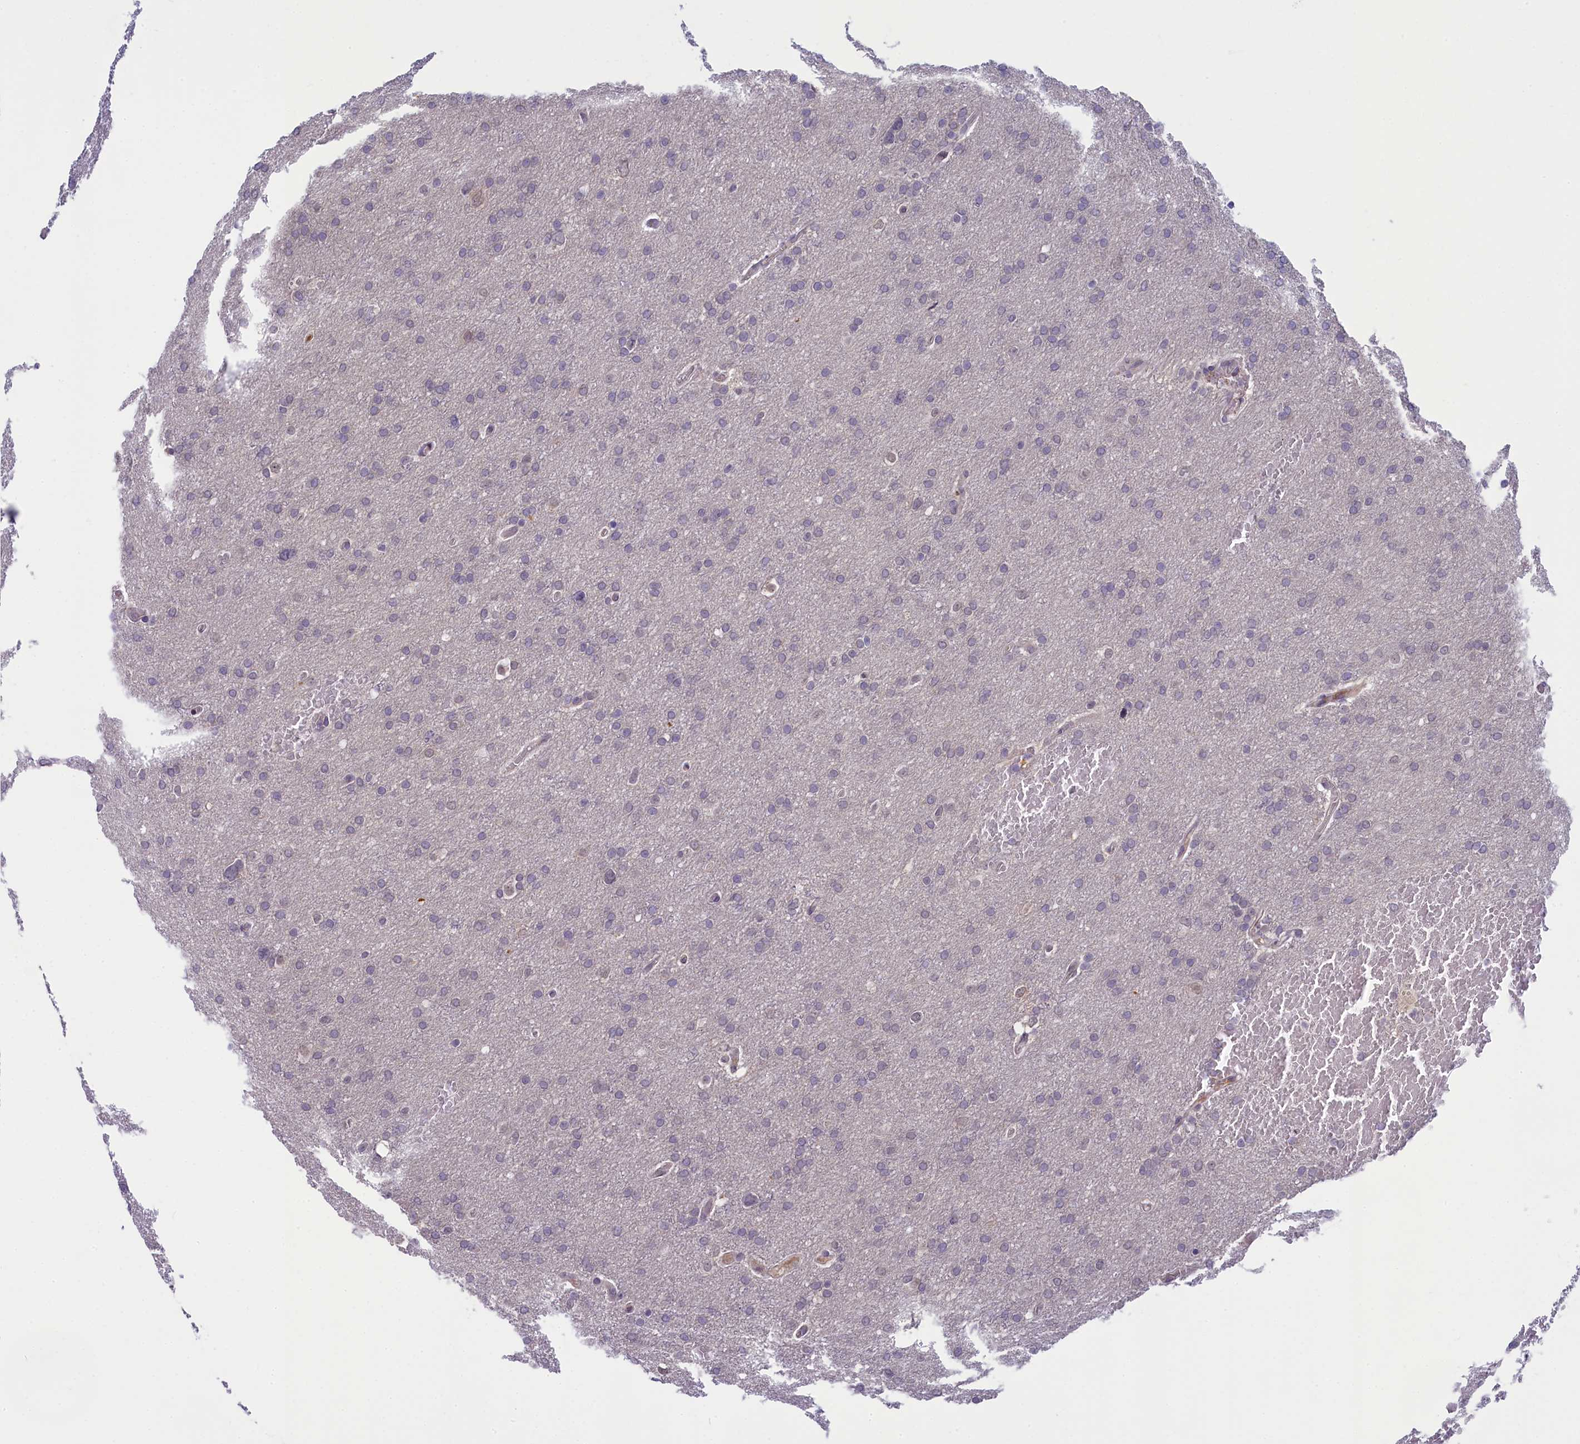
{"staining": {"intensity": "negative", "quantity": "none", "location": "none"}, "tissue": "glioma", "cell_type": "Tumor cells", "image_type": "cancer", "snomed": [{"axis": "morphology", "description": "Glioma, malignant, High grade"}, {"axis": "topography", "description": "Cerebral cortex"}], "caption": "This is a micrograph of immunohistochemistry staining of malignant high-grade glioma, which shows no expression in tumor cells.", "gene": "CRAMP1", "patient": {"sex": "female", "age": 36}}